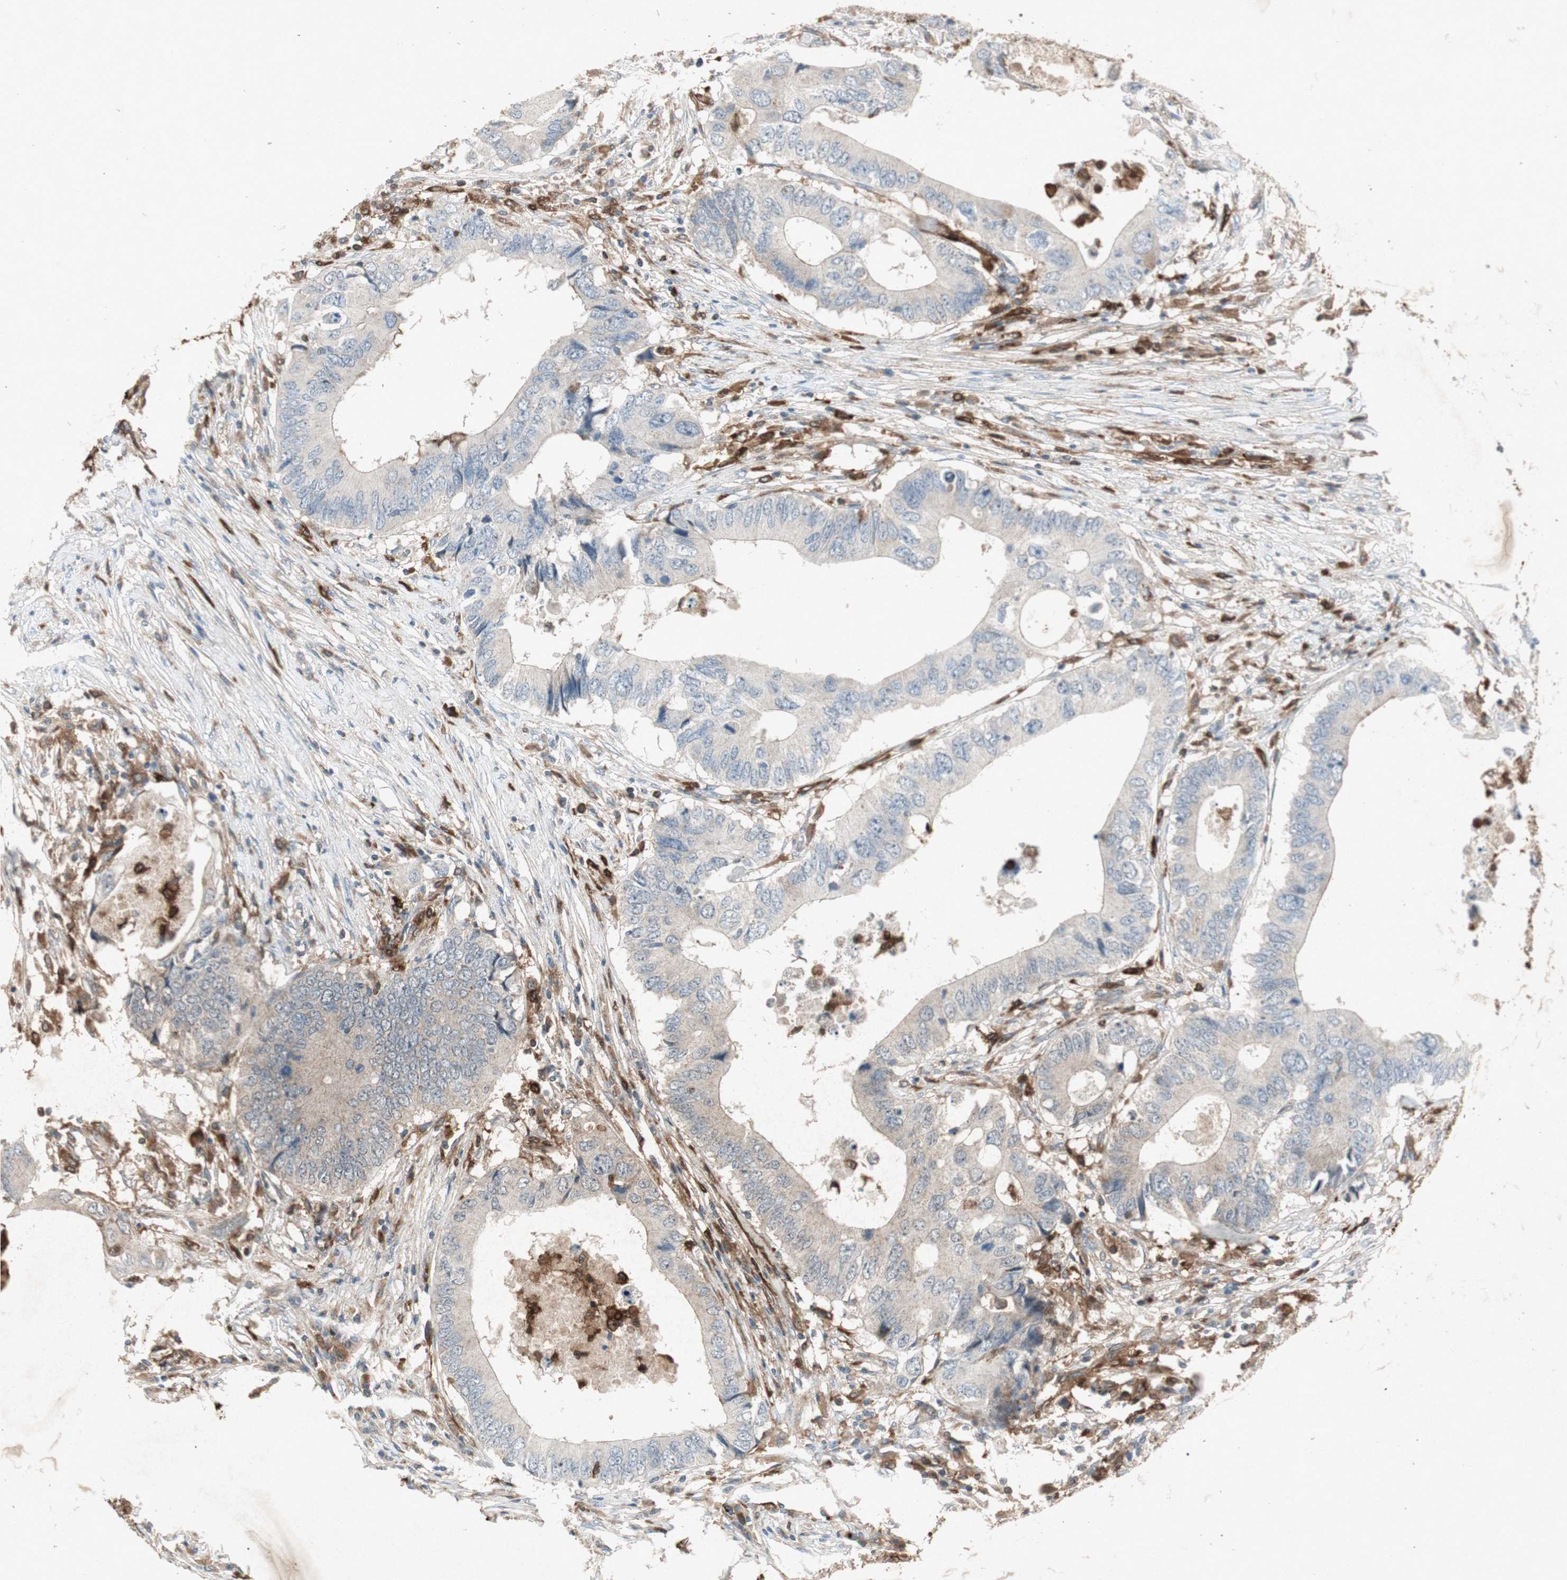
{"staining": {"intensity": "weak", "quantity": "25%-75%", "location": "cytoplasmic/membranous"}, "tissue": "colorectal cancer", "cell_type": "Tumor cells", "image_type": "cancer", "snomed": [{"axis": "morphology", "description": "Adenocarcinoma, NOS"}, {"axis": "topography", "description": "Colon"}], "caption": "Colorectal adenocarcinoma stained with a protein marker reveals weak staining in tumor cells.", "gene": "TYROBP", "patient": {"sex": "male", "age": 71}}